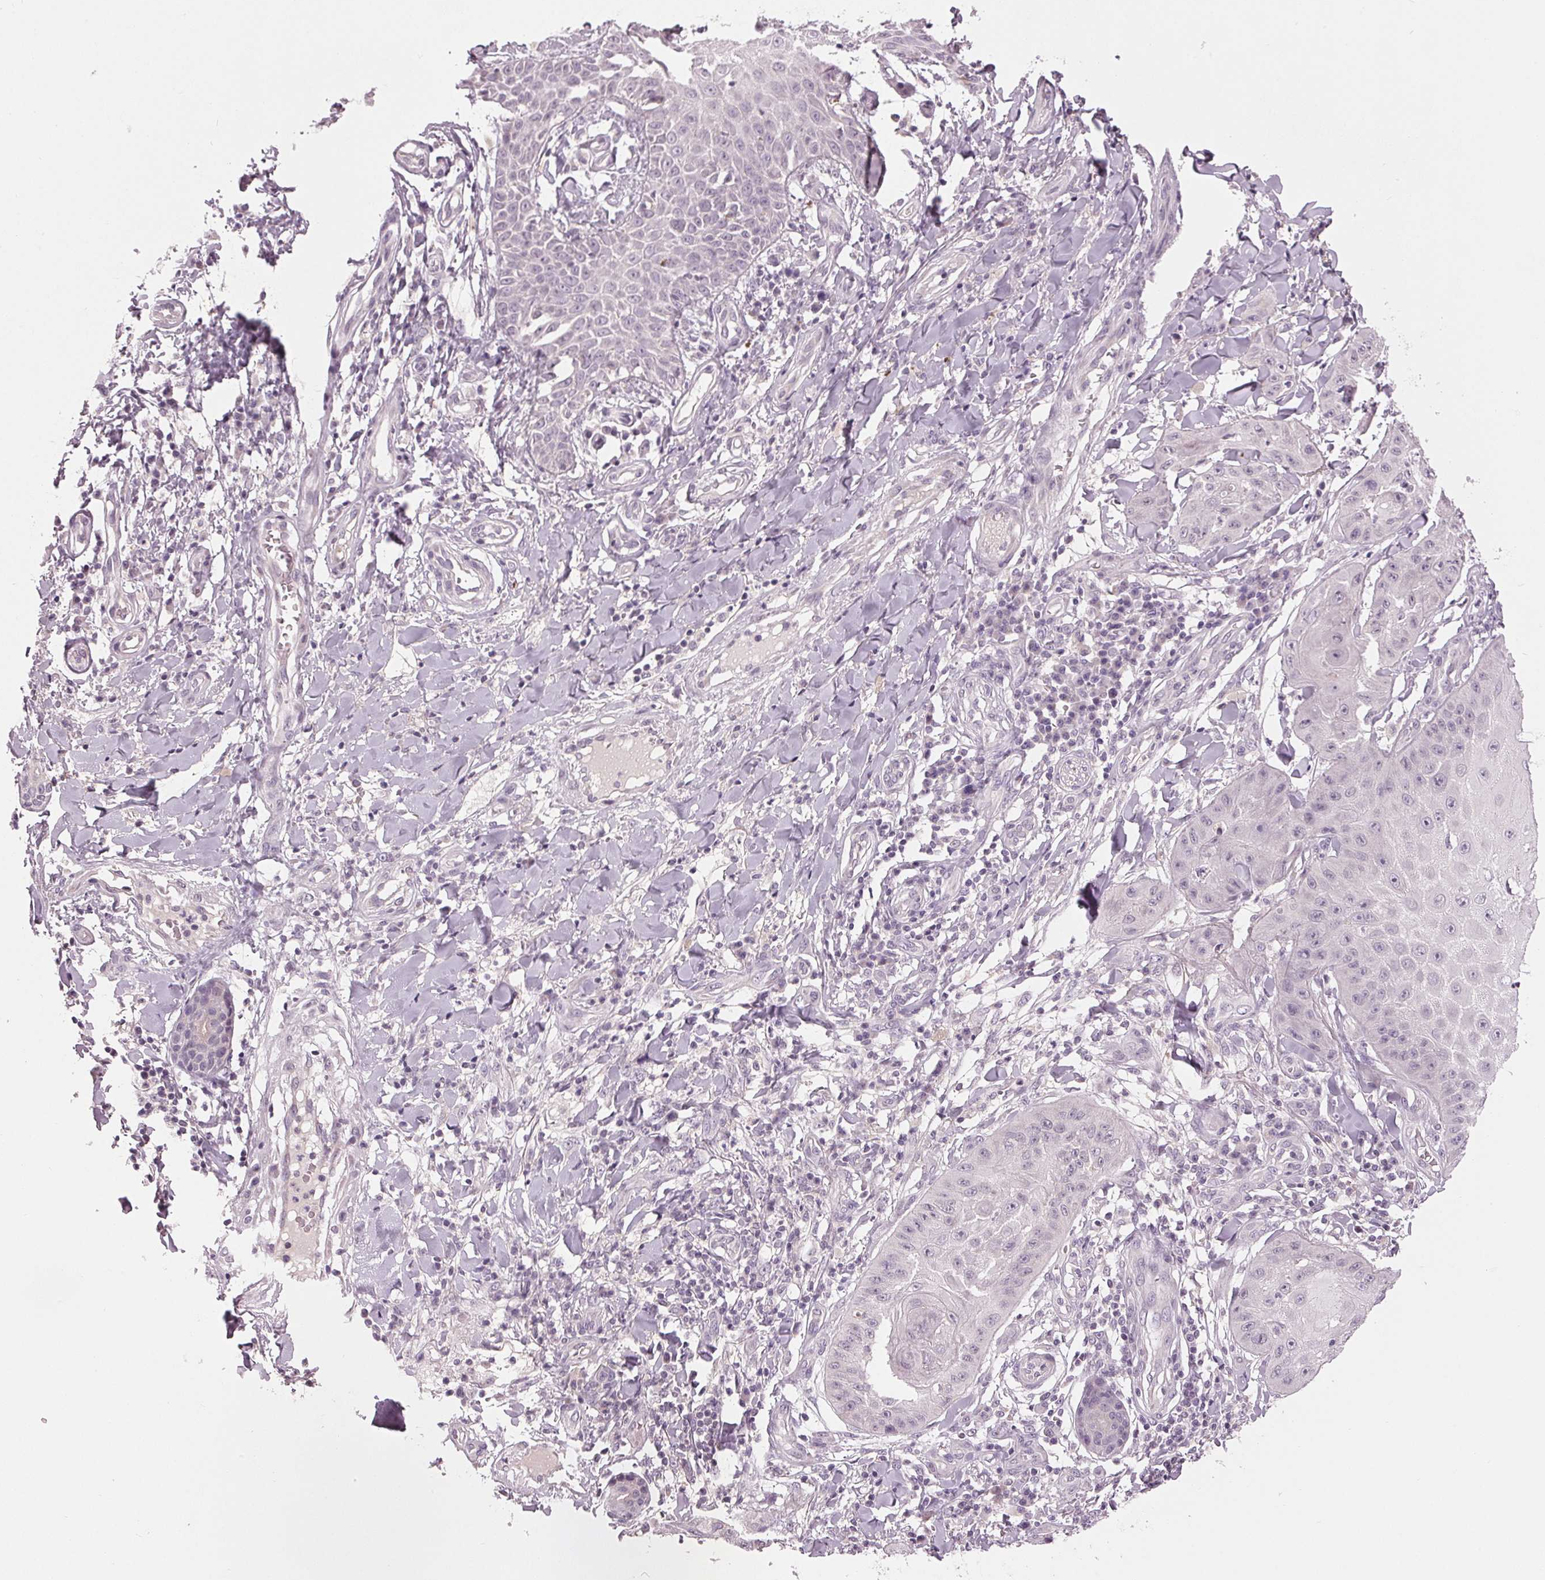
{"staining": {"intensity": "negative", "quantity": "none", "location": "none"}, "tissue": "skin cancer", "cell_type": "Tumor cells", "image_type": "cancer", "snomed": [{"axis": "morphology", "description": "Squamous cell carcinoma, NOS"}, {"axis": "topography", "description": "Skin"}], "caption": "DAB immunohistochemical staining of human skin cancer demonstrates no significant expression in tumor cells.", "gene": "ZNF605", "patient": {"sex": "male", "age": 70}}